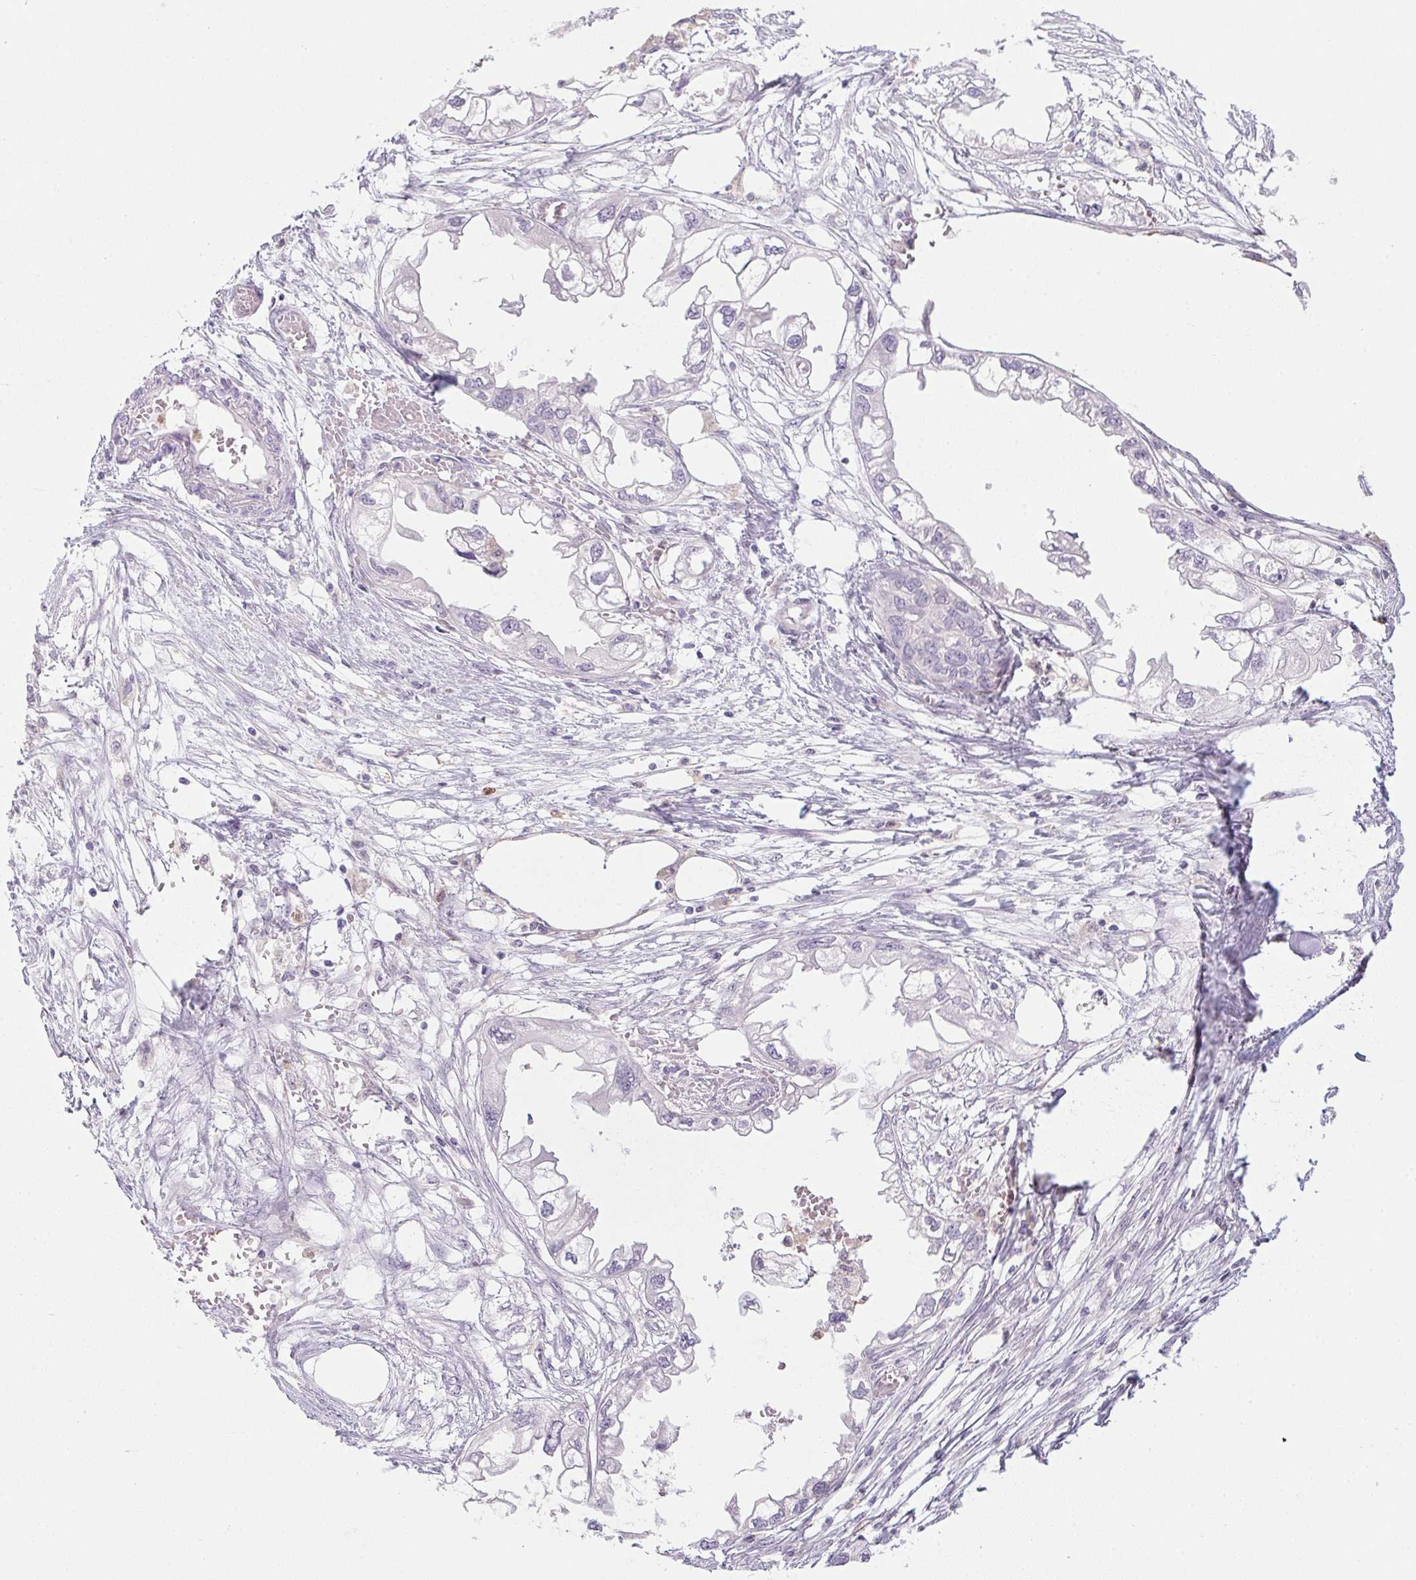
{"staining": {"intensity": "negative", "quantity": "none", "location": "none"}, "tissue": "endometrial cancer", "cell_type": "Tumor cells", "image_type": "cancer", "snomed": [{"axis": "morphology", "description": "Adenocarcinoma, NOS"}, {"axis": "morphology", "description": "Adenocarcinoma, metastatic, NOS"}, {"axis": "topography", "description": "Adipose tissue"}, {"axis": "topography", "description": "Endometrium"}], "caption": "The histopathology image exhibits no staining of tumor cells in endometrial adenocarcinoma.", "gene": "DNAJC5G", "patient": {"sex": "female", "age": 67}}